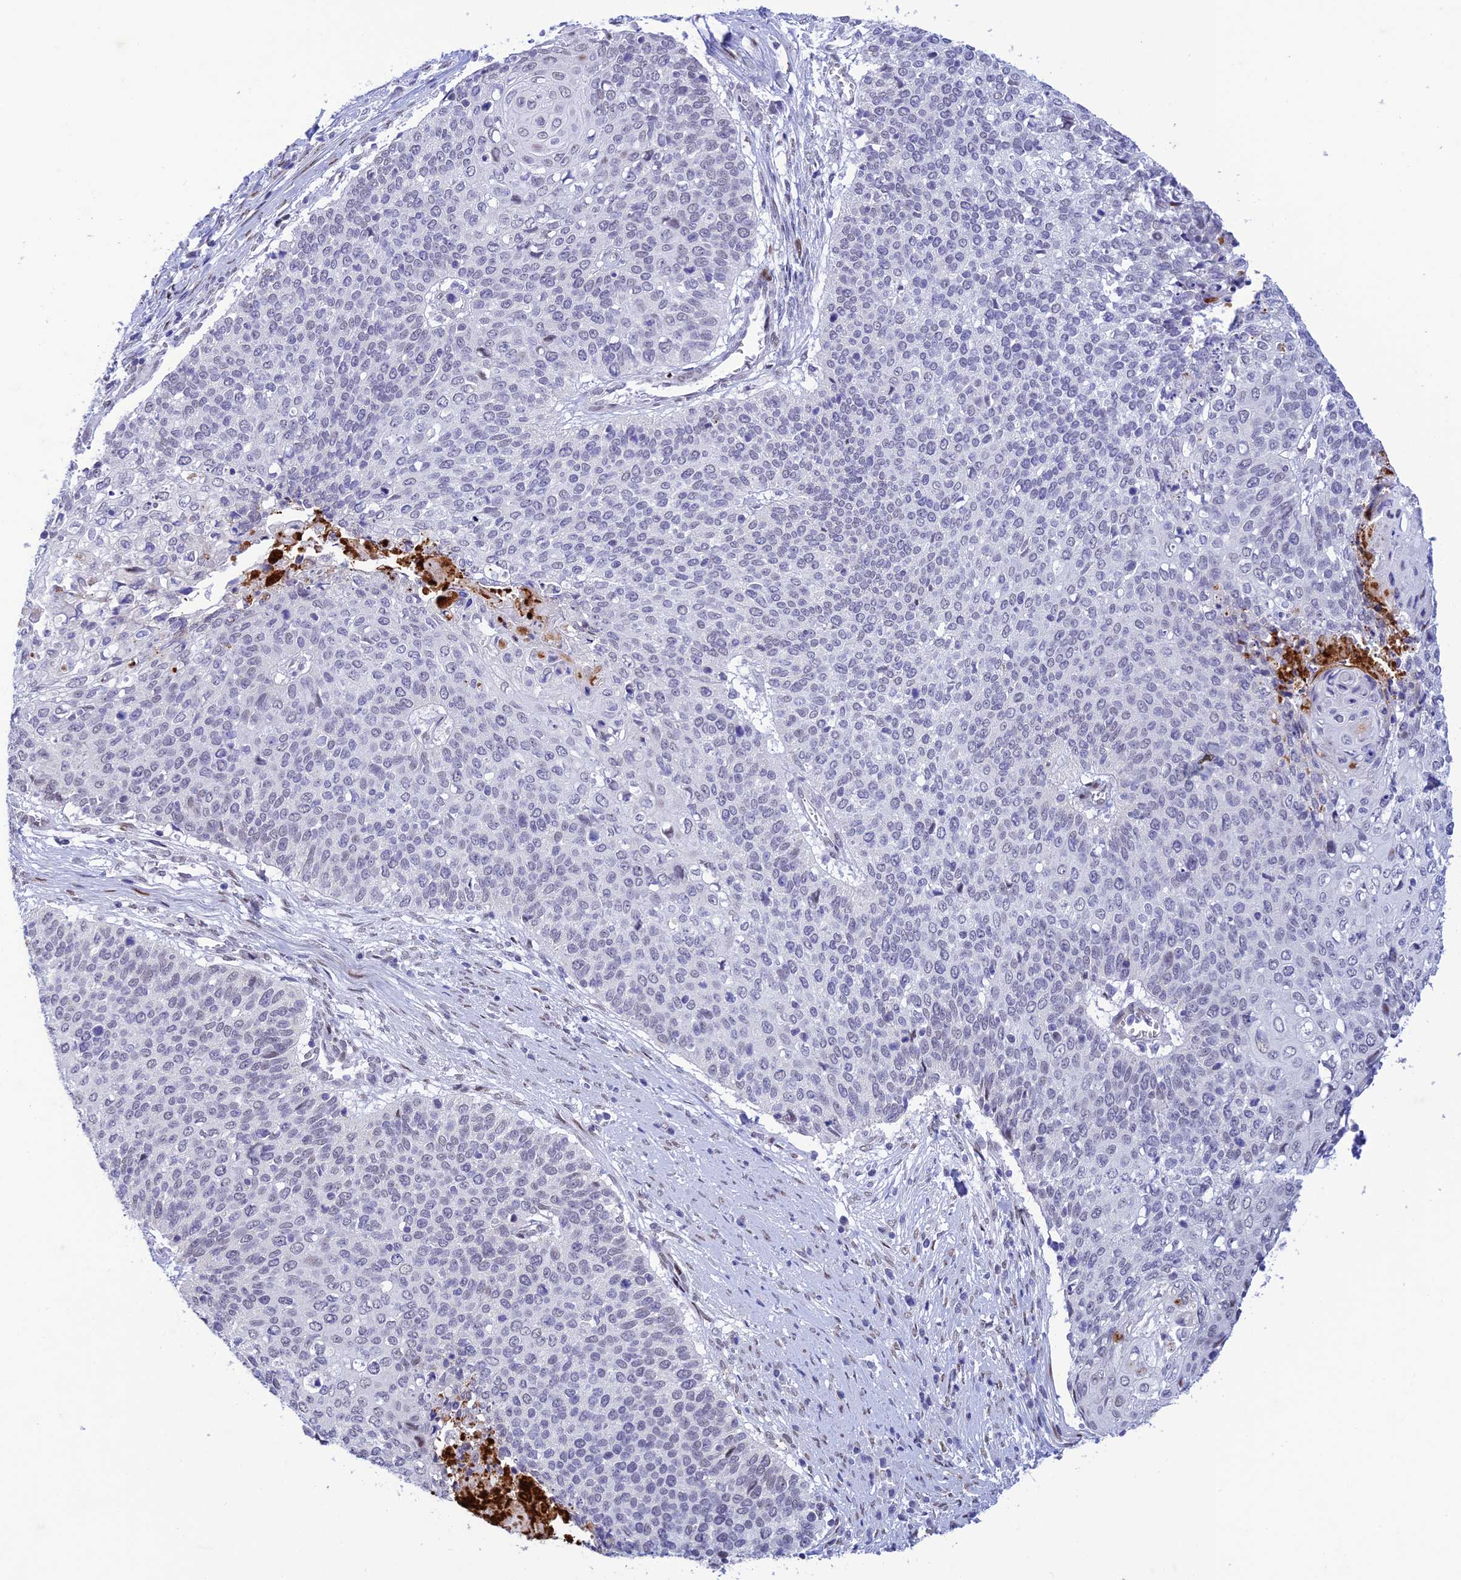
{"staining": {"intensity": "negative", "quantity": "none", "location": "none"}, "tissue": "cervical cancer", "cell_type": "Tumor cells", "image_type": "cancer", "snomed": [{"axis": "morphology", "description": "Squamous cell carcinoma, NOS"}, {"axis": "topography", "description": "Cervix"}], "caption": "The histopathology image exhibits no staining of tumor cells in cervical cancer (squamous cell carcinoma).", "gene": "WDR55", "patient": {"sex": "female", "age": 39}}